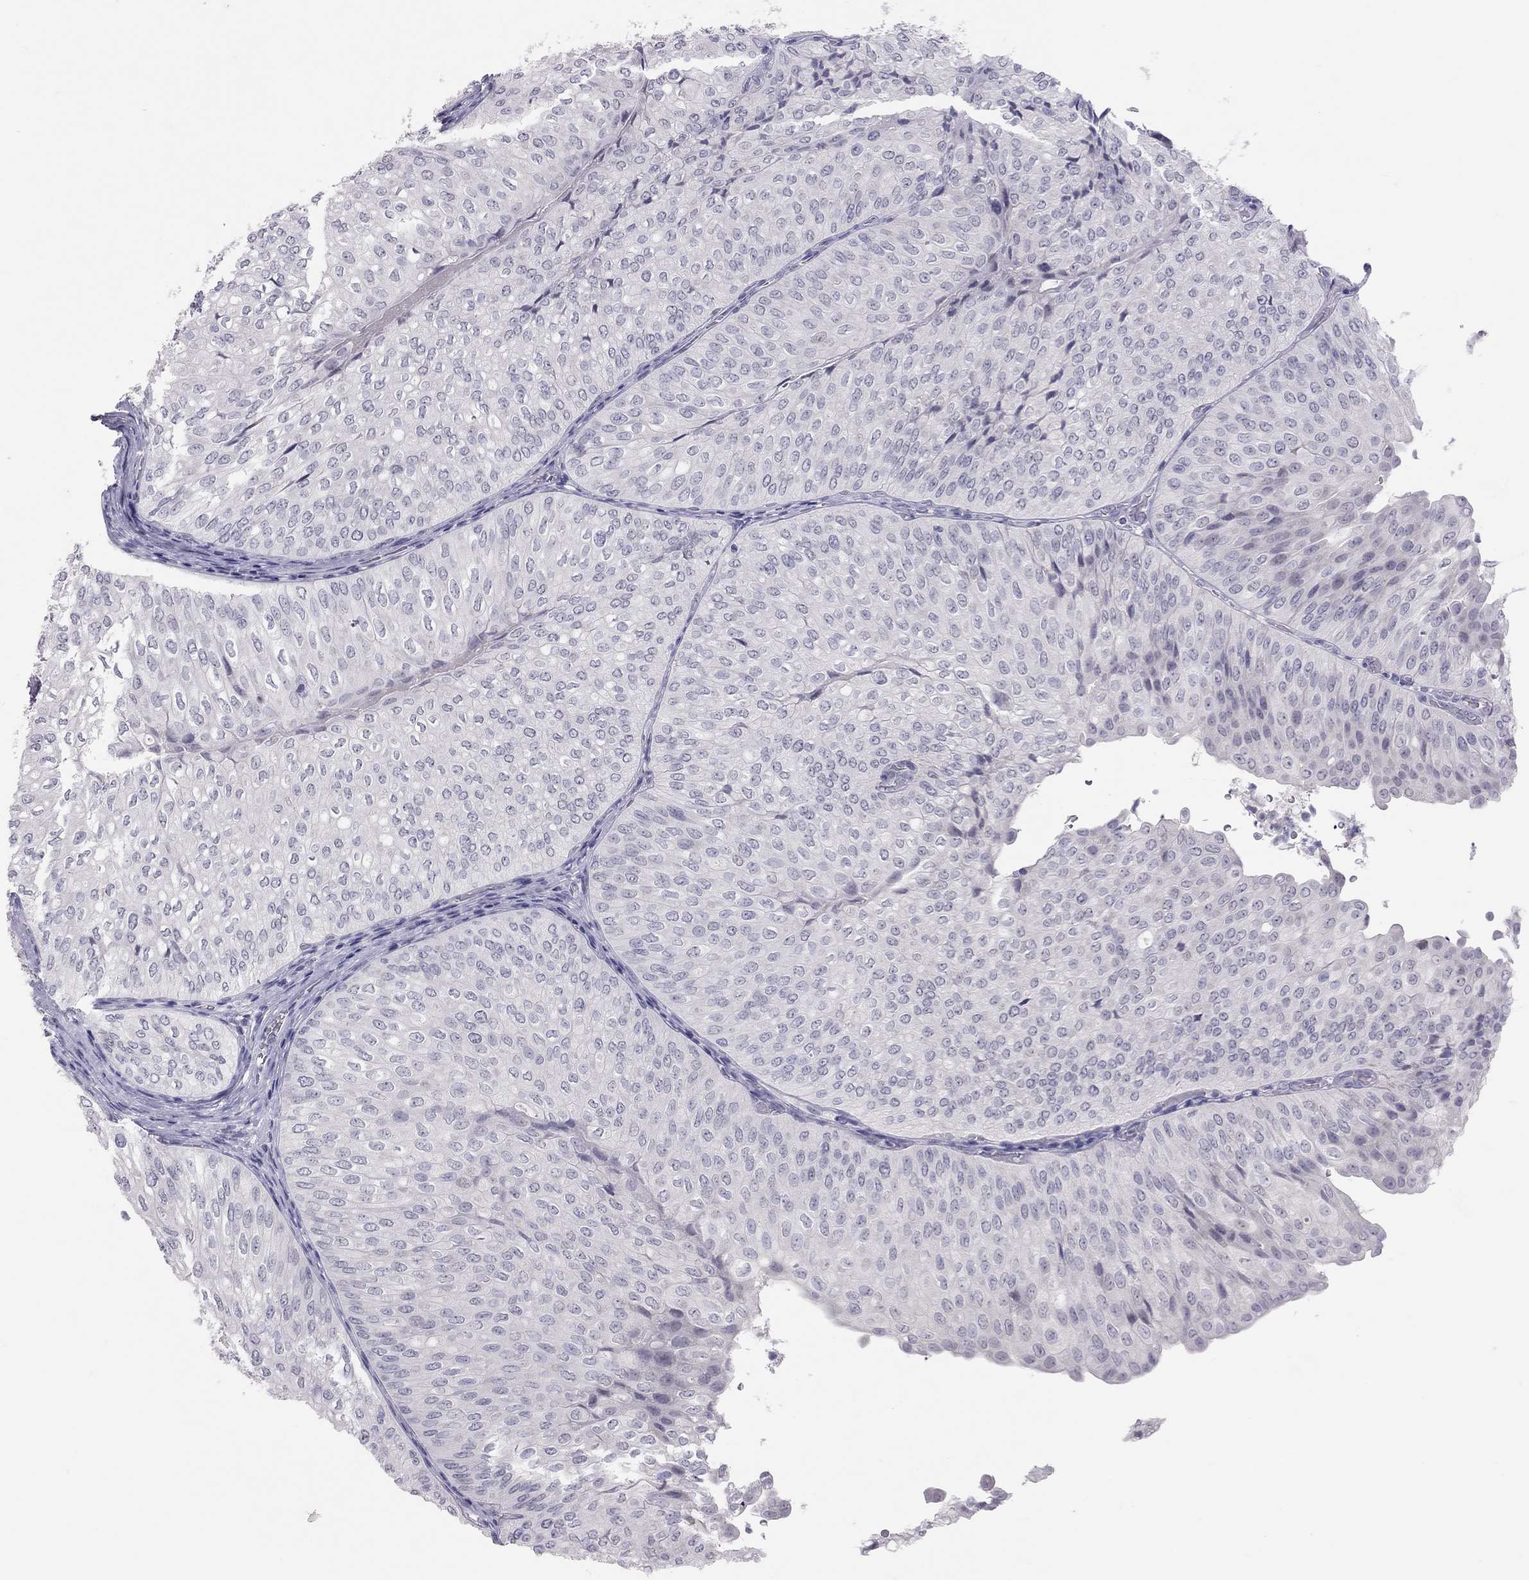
{"staining": {"intensity": "negative", "quantity": "none", "location": "none"}, "tissue": "urothelial cancer", "cell_type": "Tumor cells", "image_type": "cancer", "snomed": [{"axis": "morphology", "description": "Urothelial carcinoma, NOS"}, {"axis": "topography", "description": "Urinary bladder"}], "caption": "Protein analysis of transitional cell carcinoma displays no significant positivity in tumor cells.", "gene": "MUC16", "patient": {"sex": "male", "age": 62}}